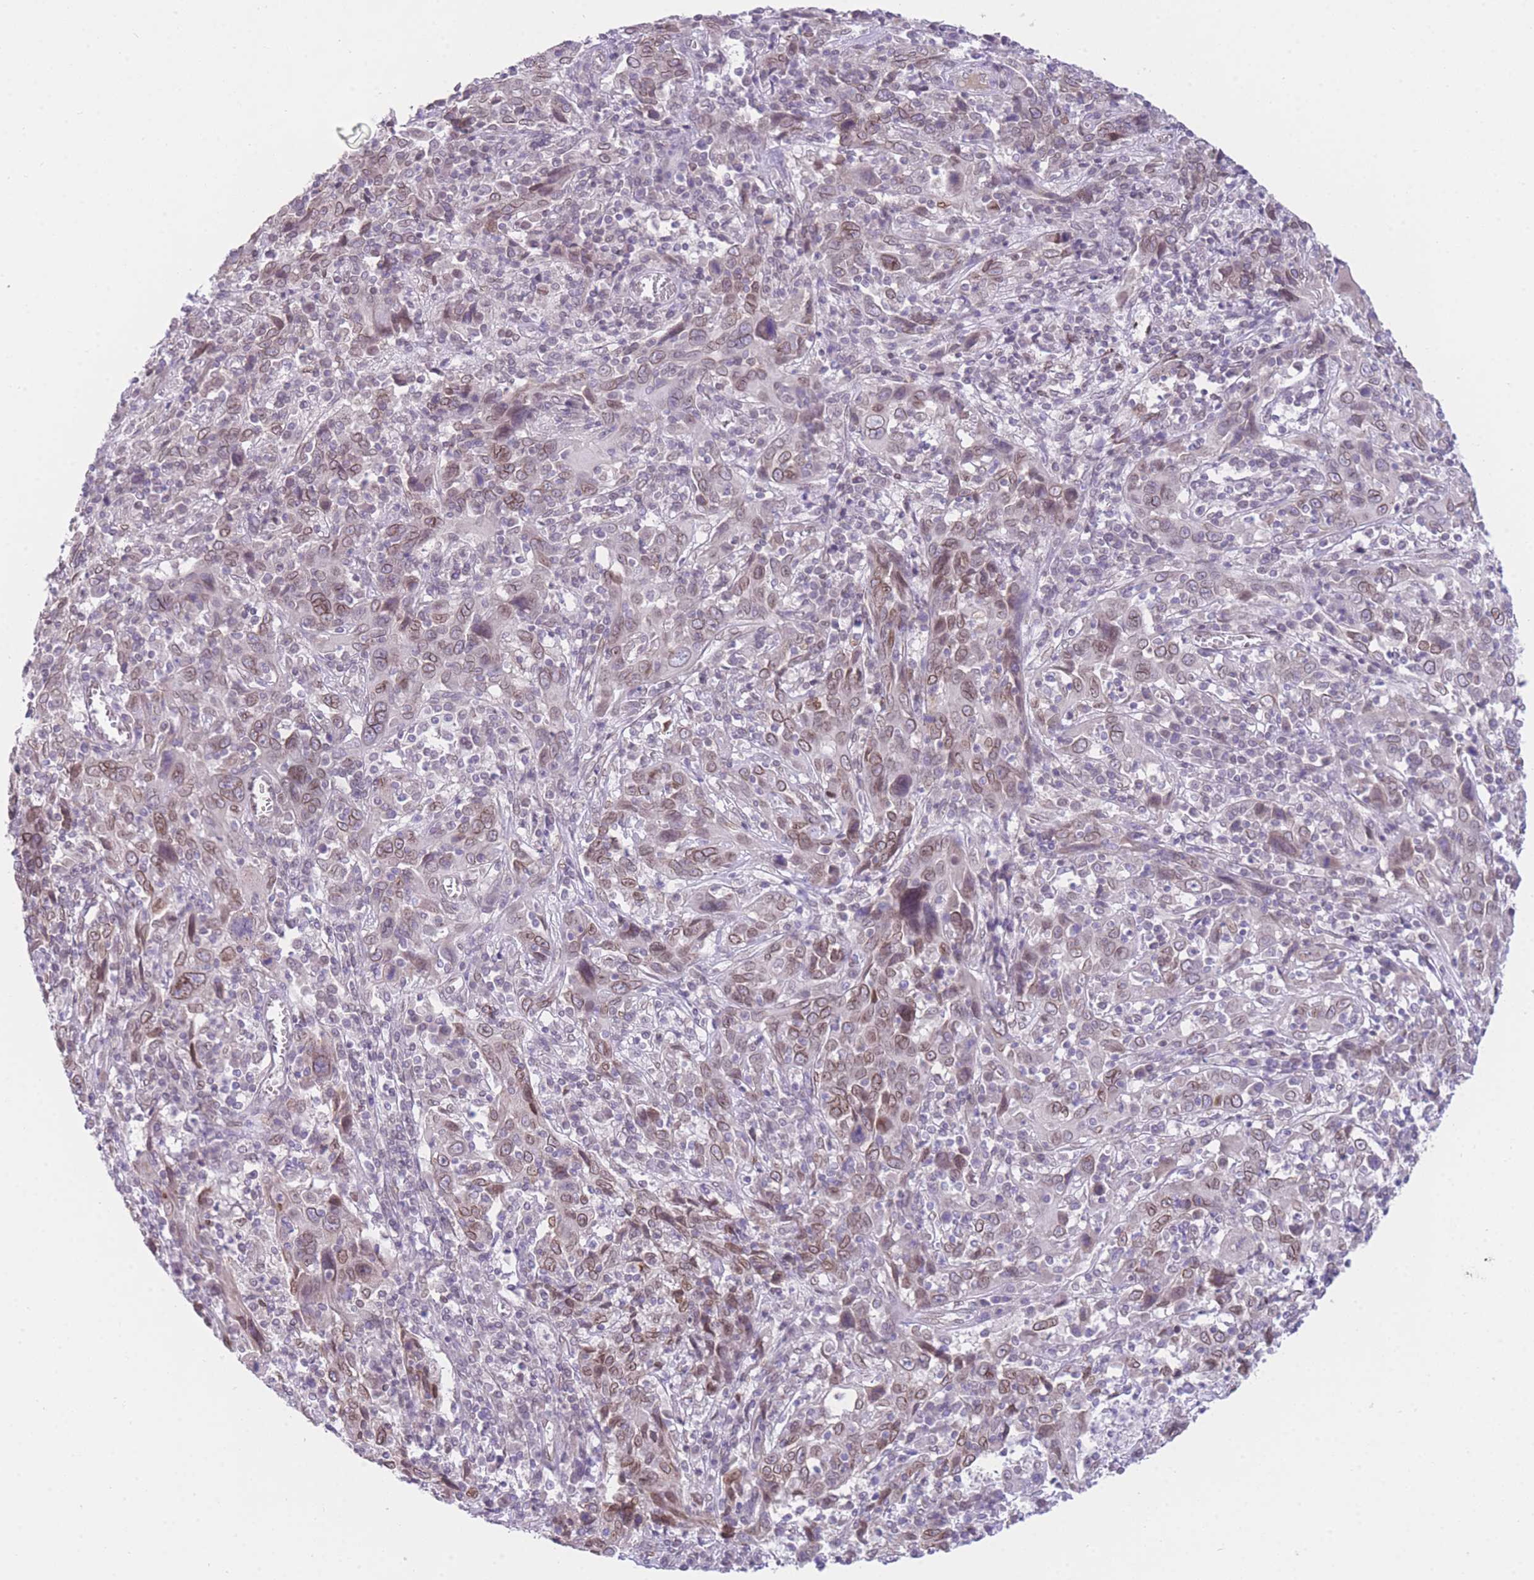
{"staining": {"intensity": "weak", "quantity": "25%-75%", "location": "cytoplasmic/membranous,nuclear"}, "tissue": "cervical cancer", "cell_type": "Tumor cells", "image_type": "cancer", "snomed": [{"axis": "morphology", "description": "Squamous cell carcinoma, NOS"}, {"axis": "topography", "description": "Cervix"}], "caption": "The histopathology image displays a brown stain indicating the presence of a protein in the cytoplasmic/membranous and nuclear of tumor cells in squamous cell carcinoma (cervical). (DAB IHC, brown staining for protein, blue staining for nuclei).", "gene": "OR10AD1", "patient": {"sex": "female", "age": 46}}